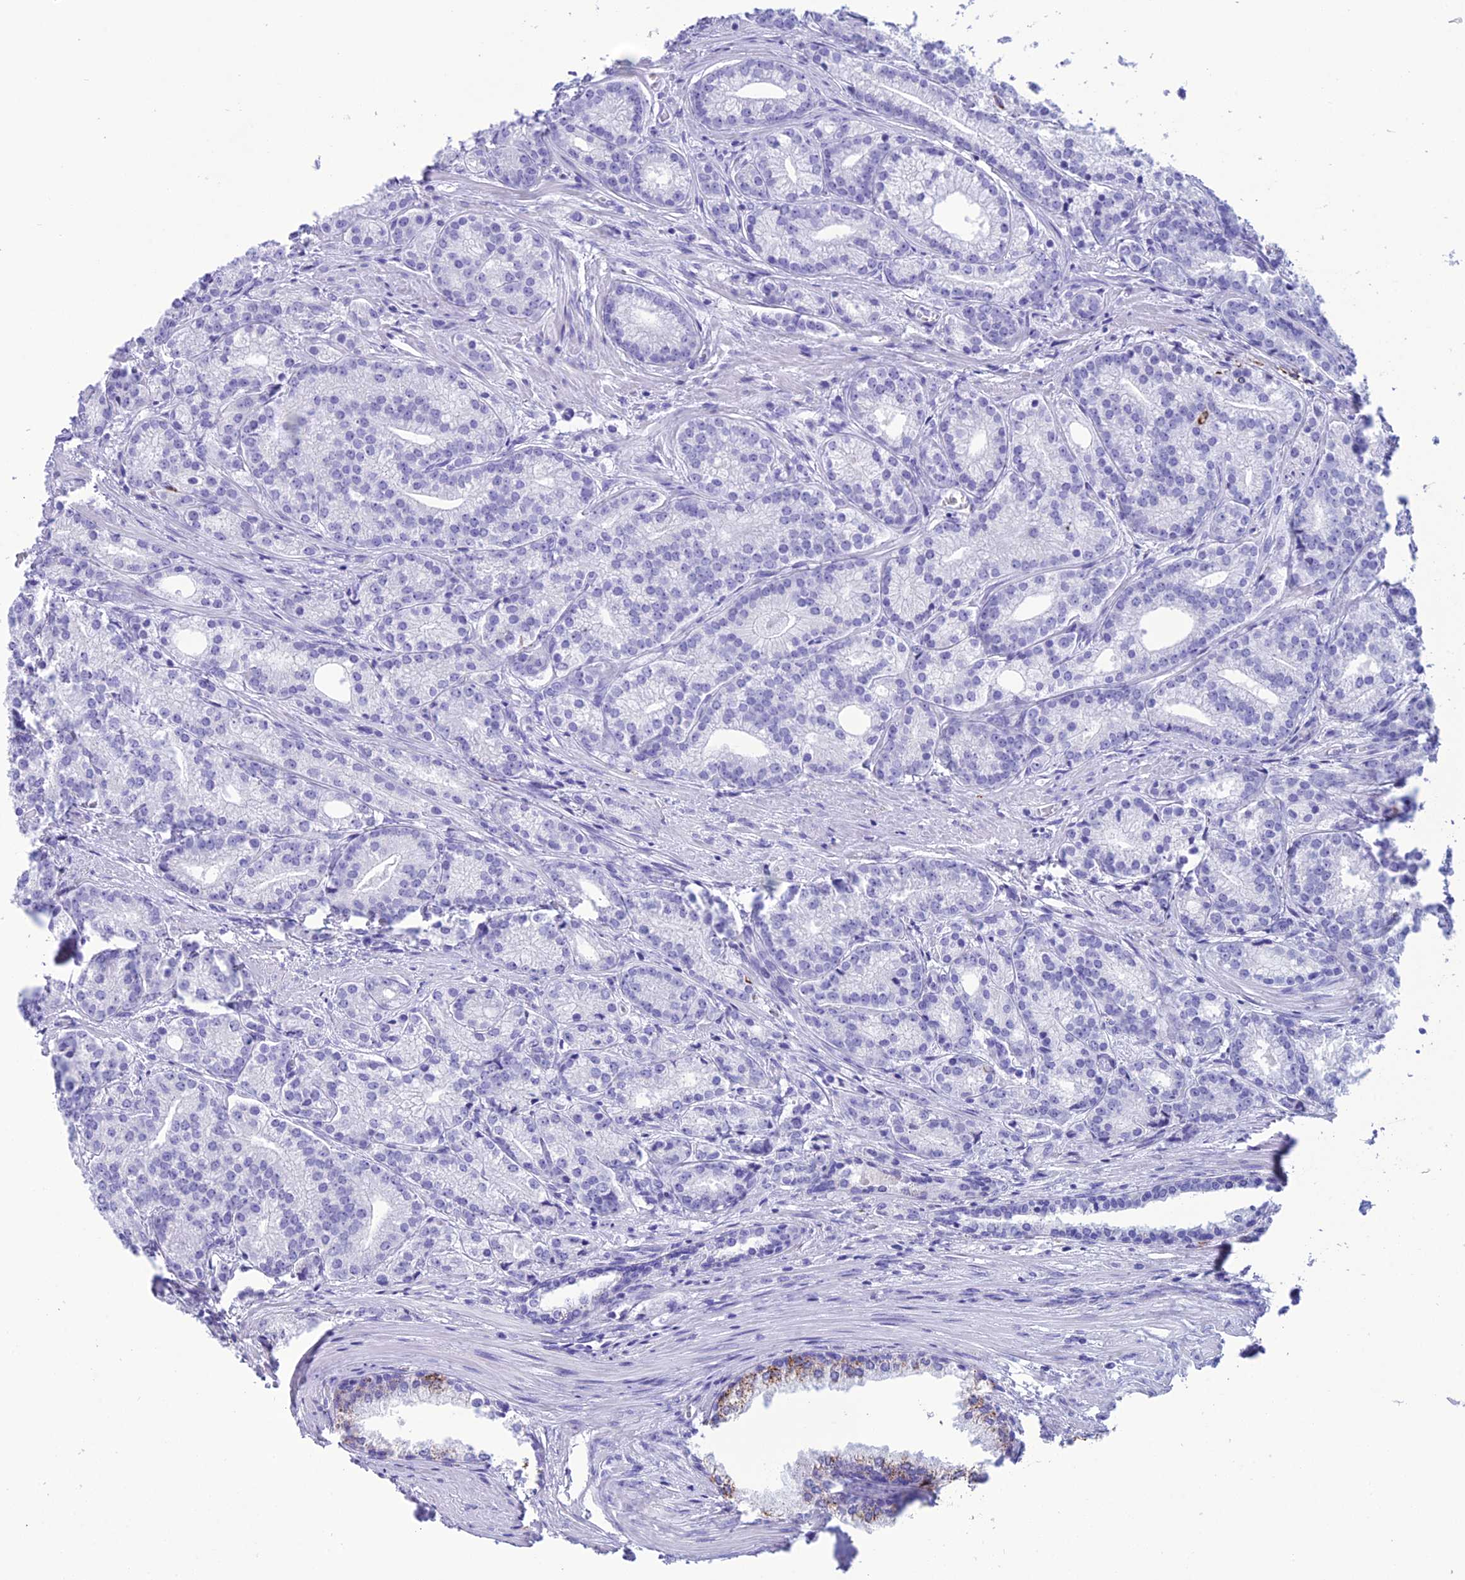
{"staining": {"intensity": "negative", "quantity": "none", "location": "none"}, "tissue": "prostate cancer", "cell_type": "Tumor cells", "image_type": "cancer", "snomed": [{"axis": "morphology", "description": "Adenocarcinoma, Low grade"}, {"axis": "topography", "description": "Prostate"}], "caption": "Immunohistochemical staining of prostate cancer shows no significant positivity in tumor cells. (IHC, brightfield microscopy, high magnification).", "gene": "TRAM1L1", "patient": {"sex": "male", "age": 71}}